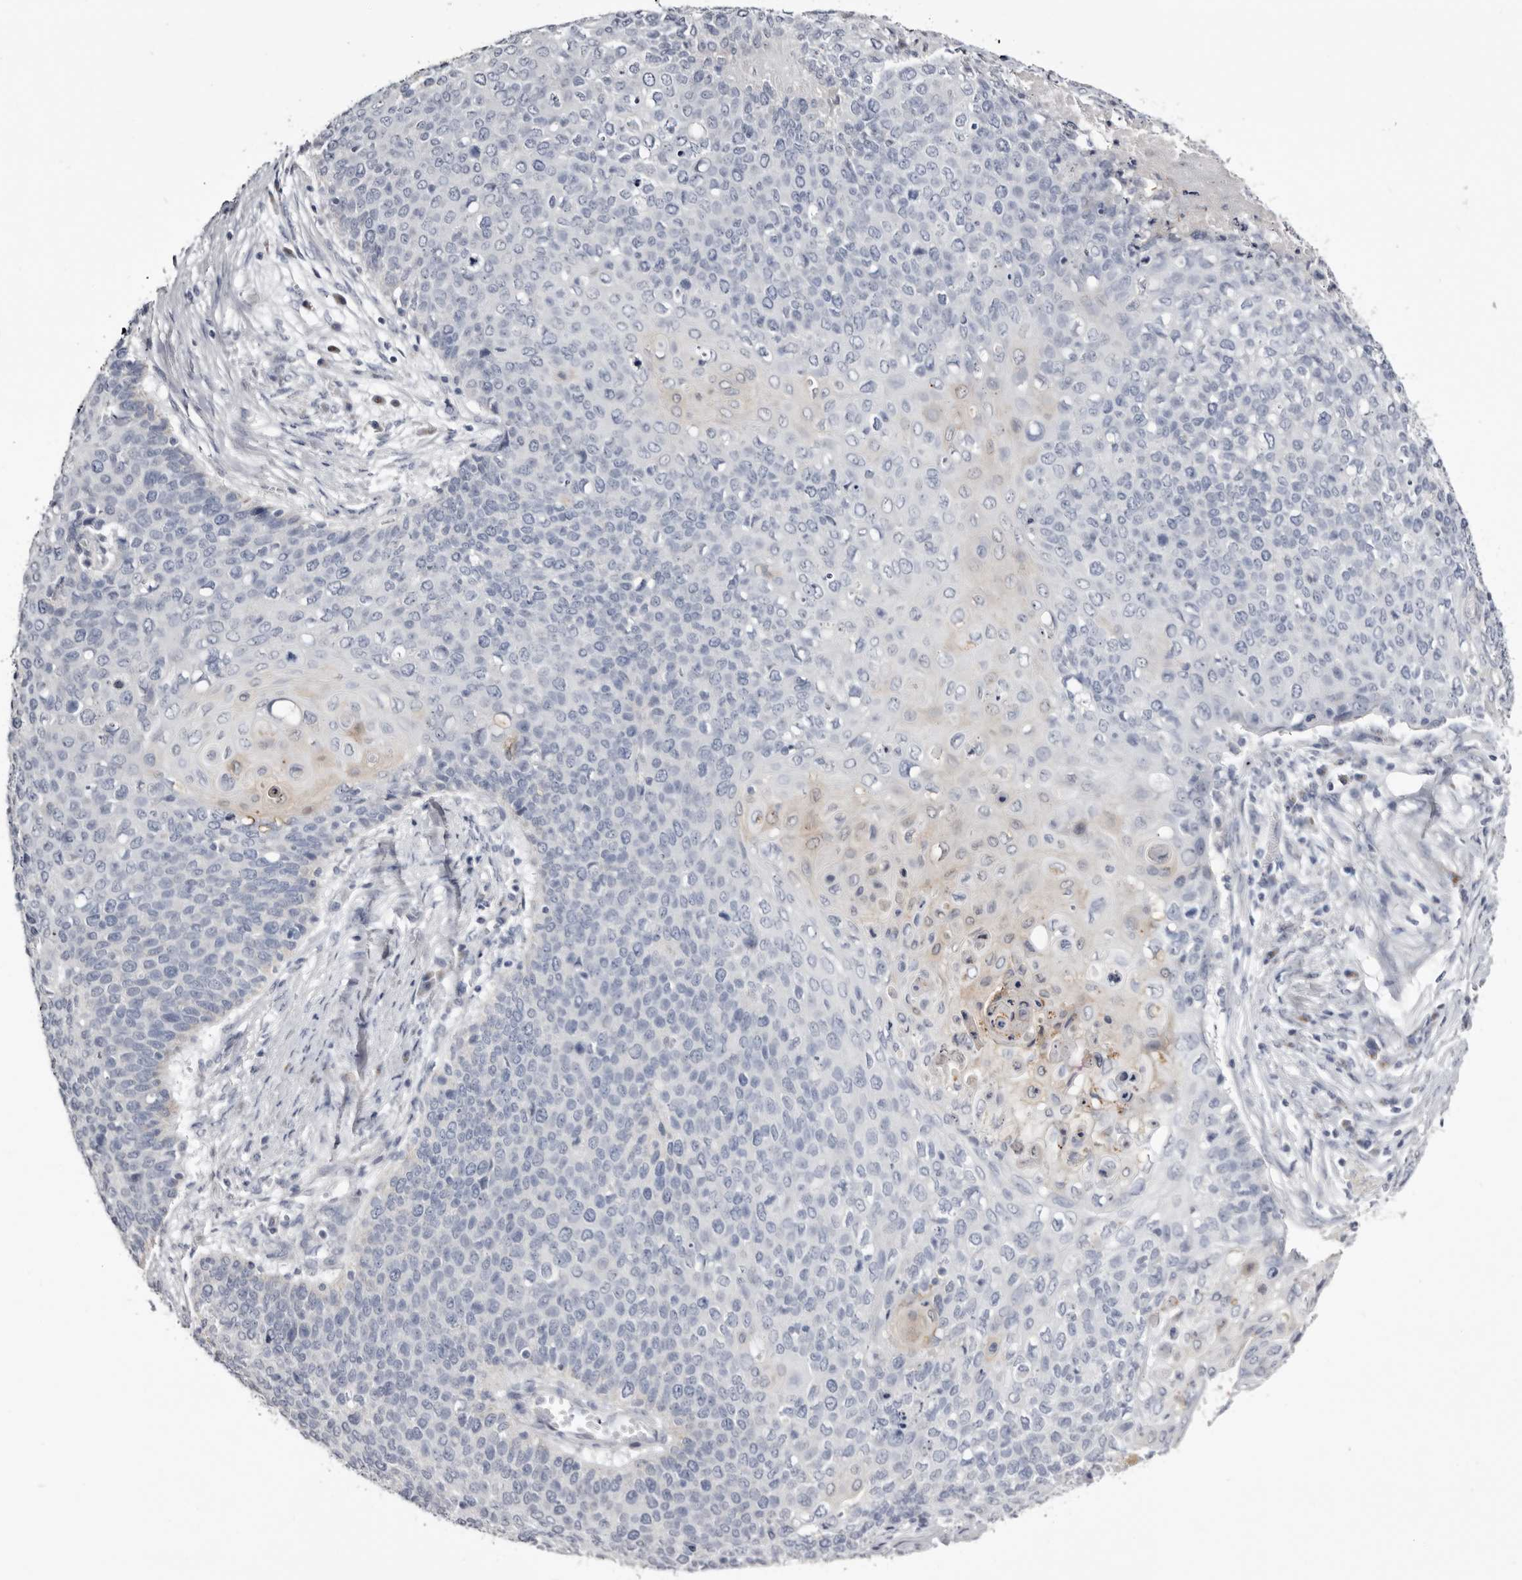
{"staining": {"intensity": "negative", "quantity": "none", "location": "none"}, "tissue": "cervical cancer", "cell_type": "Tumor cells", "image_type": "cancer", "snomed": [{"axis": "morphology", "description": "Squamous cell carcinoma, NOS"}, {"axis": "topography", "description": "Cervix"}], "caption": "Immunohistochemistry (IHC) micrograph of cervical squamous cell carcinoma stained for a protein (brown), which displays no staining in tumor cells.", "gene": "CASQ1", "patient": {"sex": "female", "age": 39}}